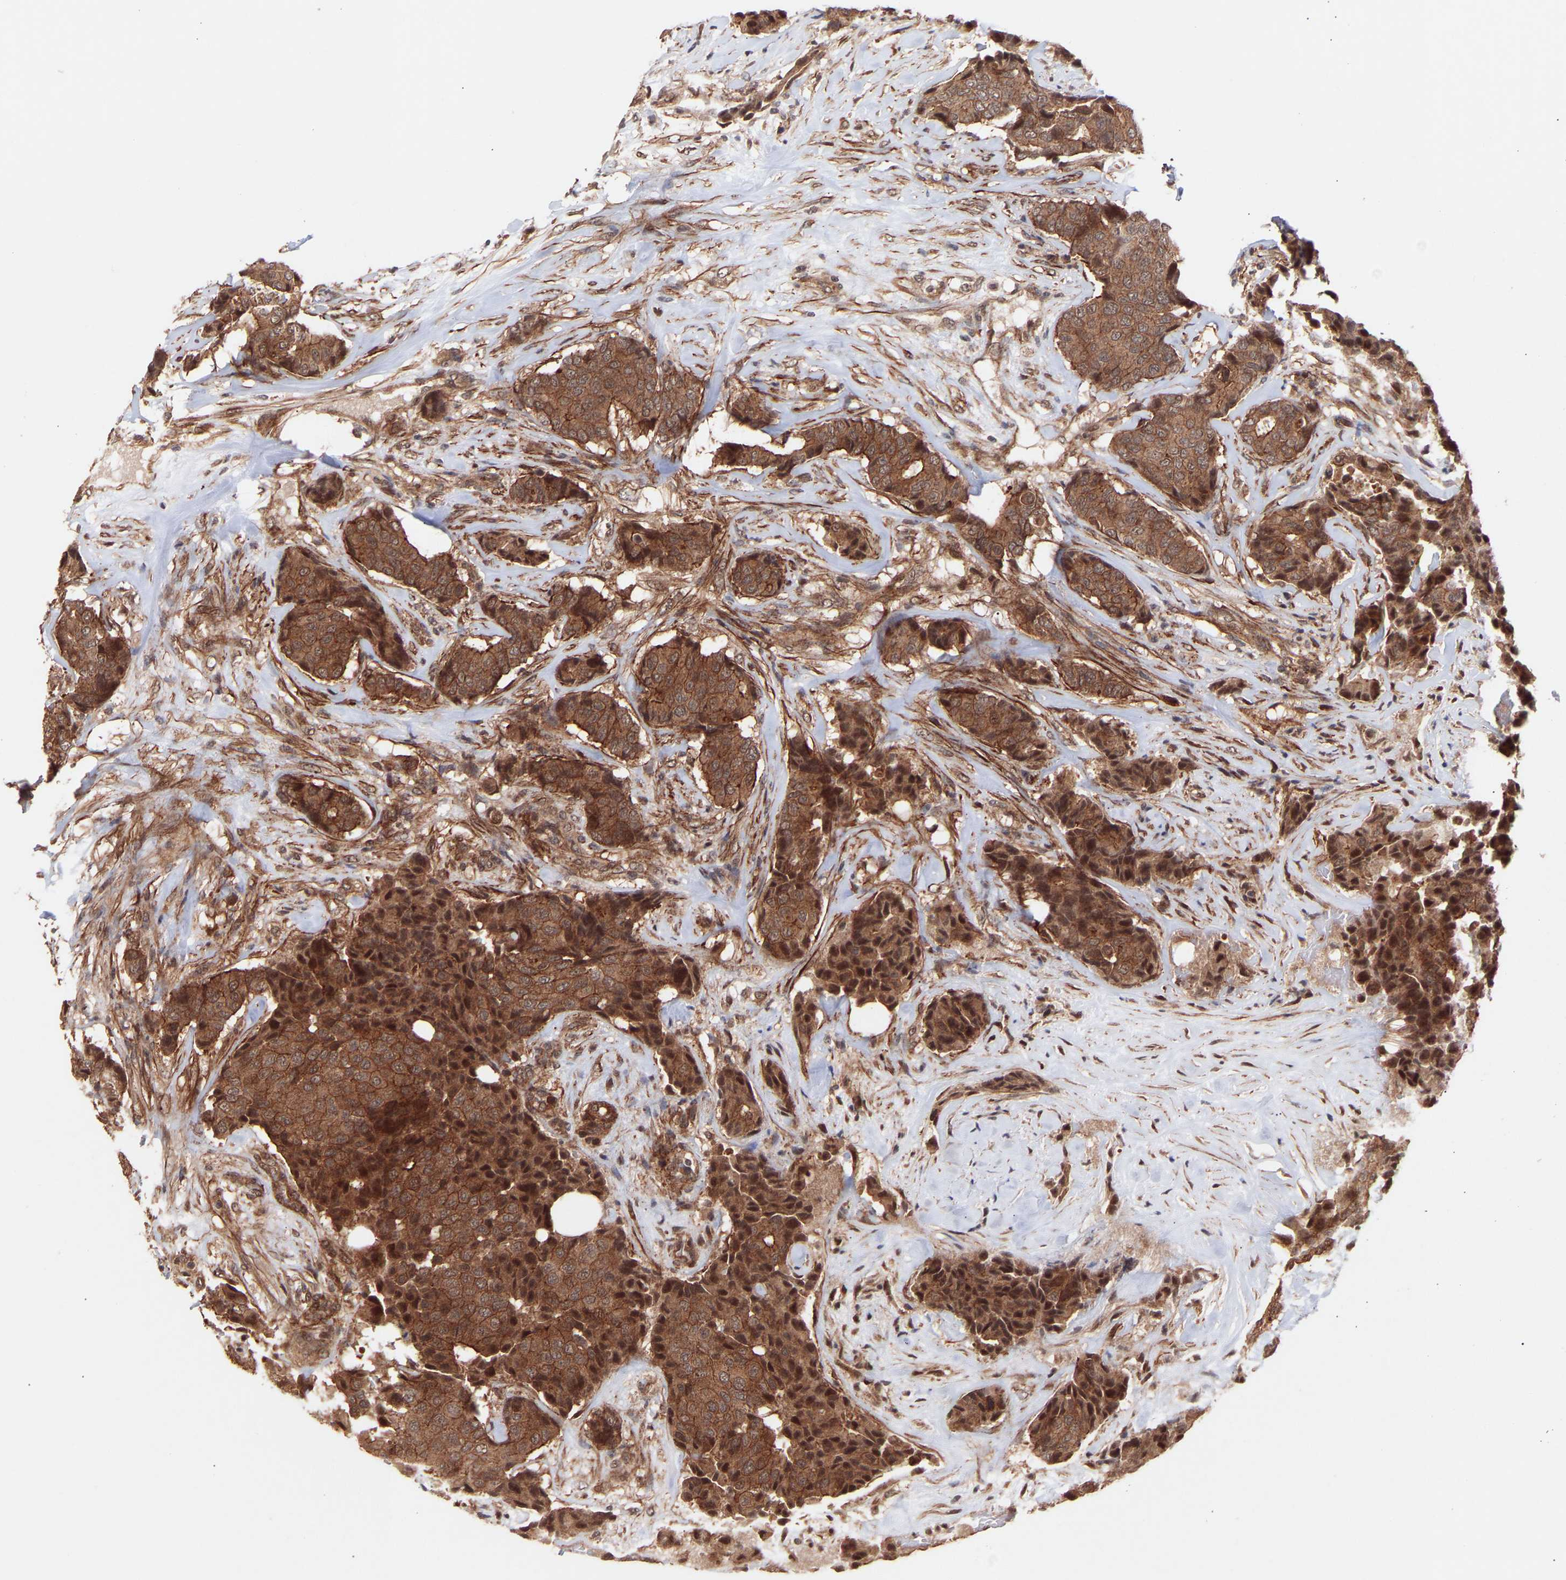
{"staining": {"intensity": "strong", "quantity": ">75%", "location": "cytoplasmic/membranous,nuclear"}, "tissue": "breast cancer", "cell_type": "Tumor cells", "image_type": "cancer", "snomed": [{"axis": "morphology", "description": "Duct carcinoma"}, {"axis": "topography", "description": "Breast"}], "caption": "Protein analysis of breast cancer tissue exhibits strong cytoplasmic/membranous and nuclear expression in approximately >75% of tumor cells.", "gene": "PDLIM5", "patient": {"sex": "female", "age": 75}}